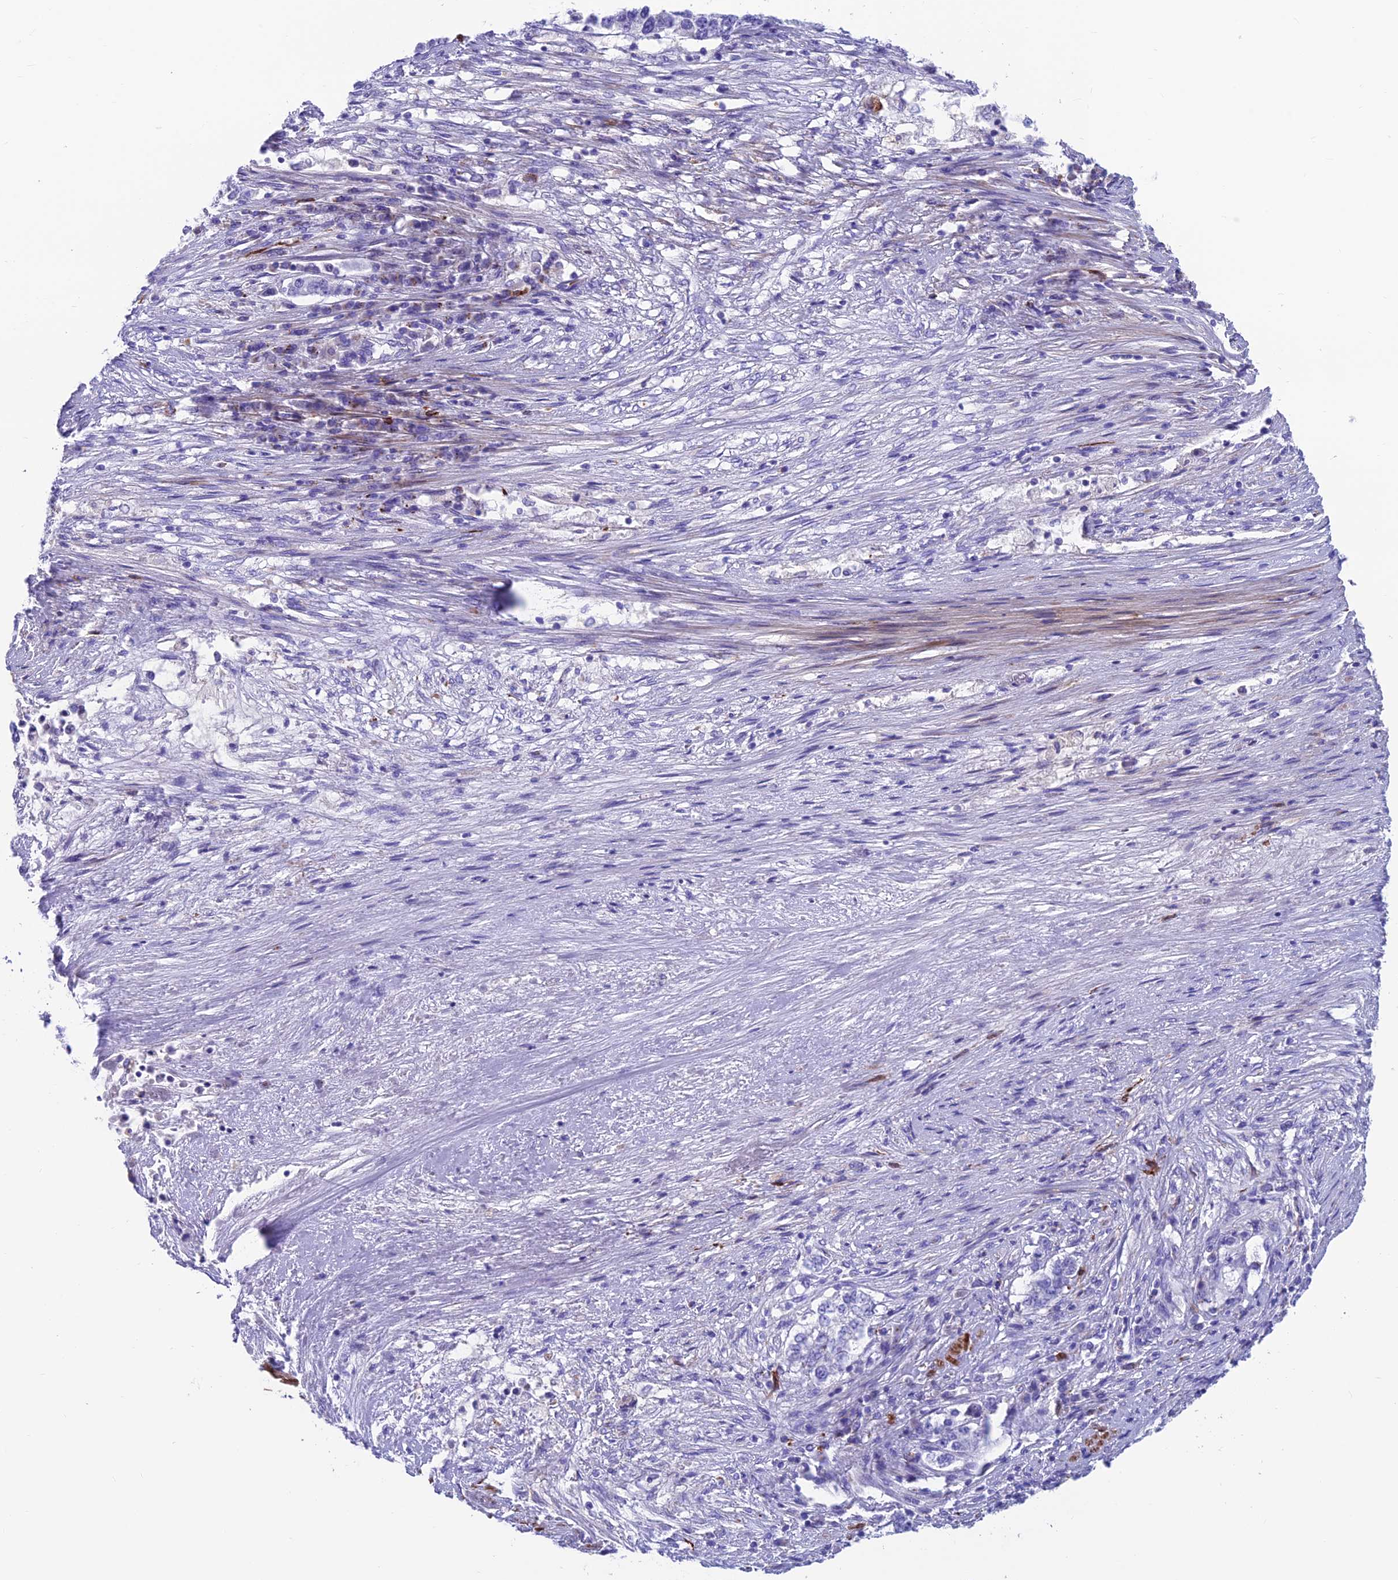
{"staining": {"intensity": "negative", "quantity": "none", "location": "none"}, "tissue": "stomach cancer", "cell_type": "Tumor cells", "image_type": "cancer", "snomed": [{"axis": "morphology", "description": "Adenocarcinoma, NOS"}, {"axis": "topography", "description": "Stomach"}], "caption": "High magnification brightfield microscopy of stomach cancer stained with DAB (brown) and counterstained with hematoxylin (blue): tumor cells show no significant staining.", "gene": "GNG11", "patient": {"sex": "male", "age": 59}}